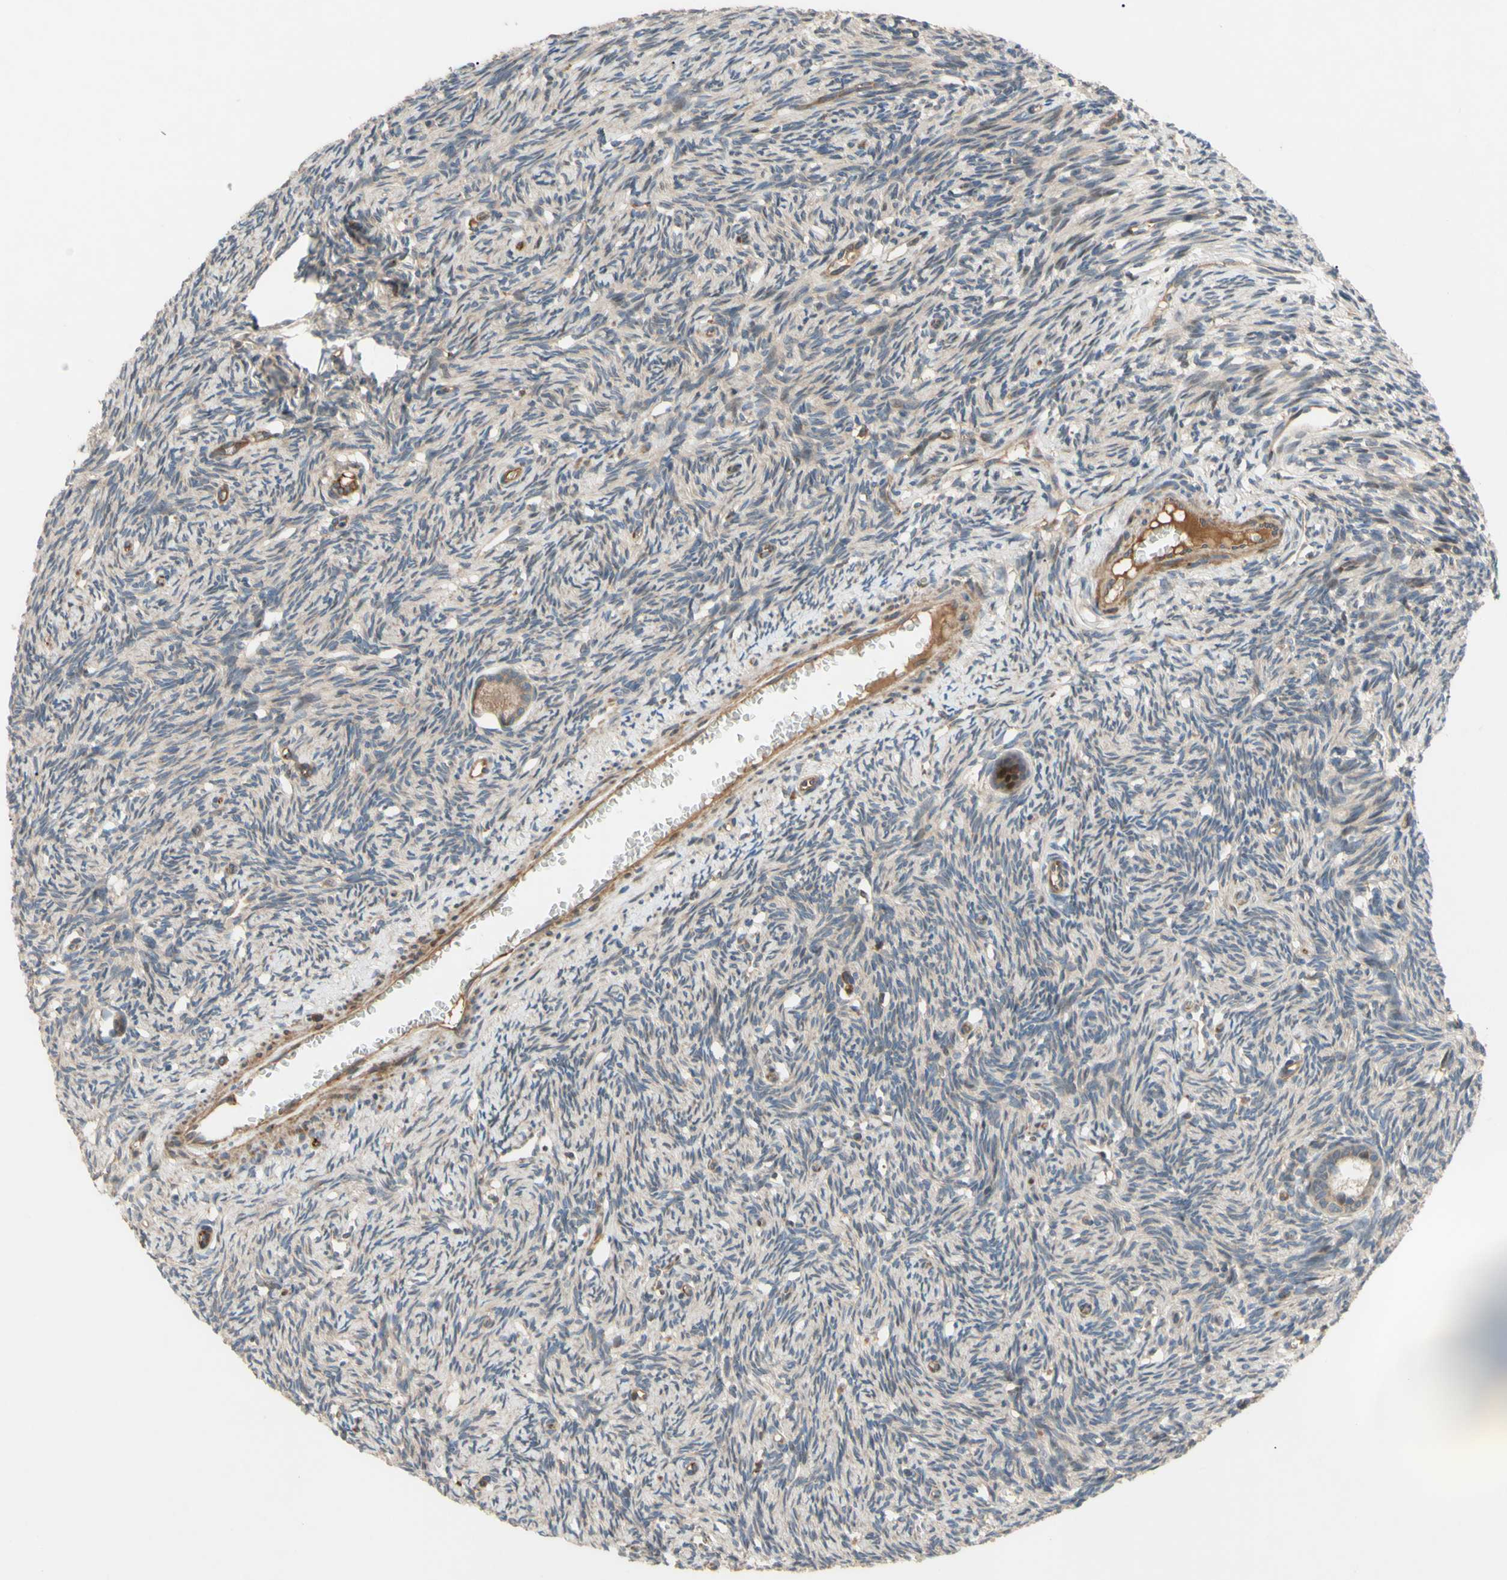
{"staining": {"intensity": "weak", "quantity": "25%-75%", "location": "cytoplasmic/membranous"}, "tissue": "ovary", "cell_type": "Ovarian stroma cells", "image_type": "normal", "snomed": [{"axis": "morphology", "description": "Normal tissue, NOS"}, {"axis": "topography", "description": "Ovary"}], "caption": "Ovary stained with IHC exhibits weak cytoplasmic/membranous positivity in about 25%-75% of ovarian stroma cells. The staining was performed using DAB, with brown indicating positive protein expression. Nuclei are stained blue with hematoxylin.", "gene": "SPTLC1", "patient": {"sex": "female", "age": 33}}